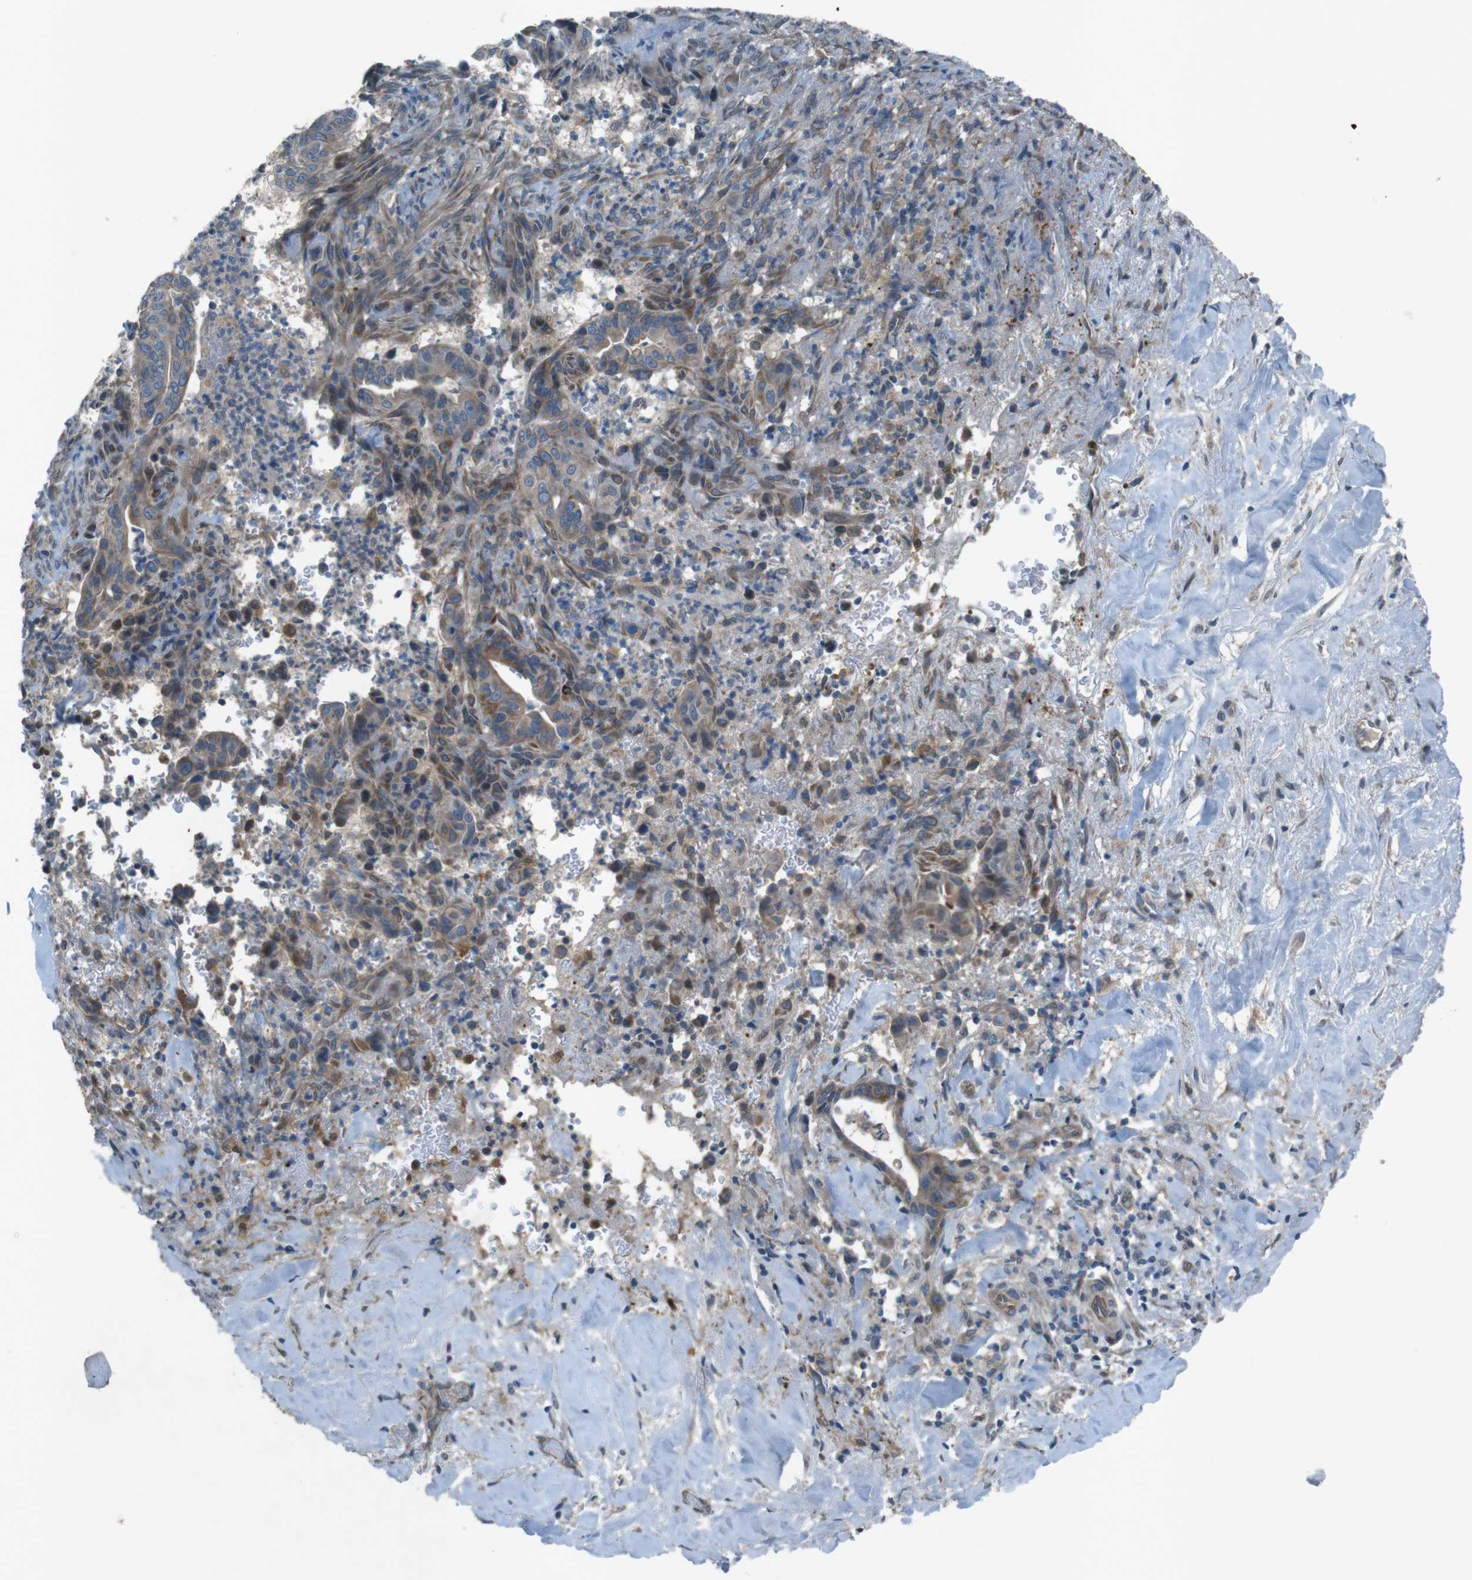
{"staining": {"intensity": "moderate", "quantity": "25%-75%", "location": "cytoplasmic/membranous"}, "tissue": "liver cancer", "cell_type": "Tumor cells", "image_type": "cancer", "snomed": [{"axis": "morphology", "description": "Cholangiocarcinoma"}, {"axis": "topography", "description": "Liver"}], "caption": "Moderate cytoplasmic/membranous expression is appreciated in about 25%-75% of tumor cells in liver cholangiocarcinoma.", "gene": "TMEM41B", "patient": {"sex": "female", "age": 67}}